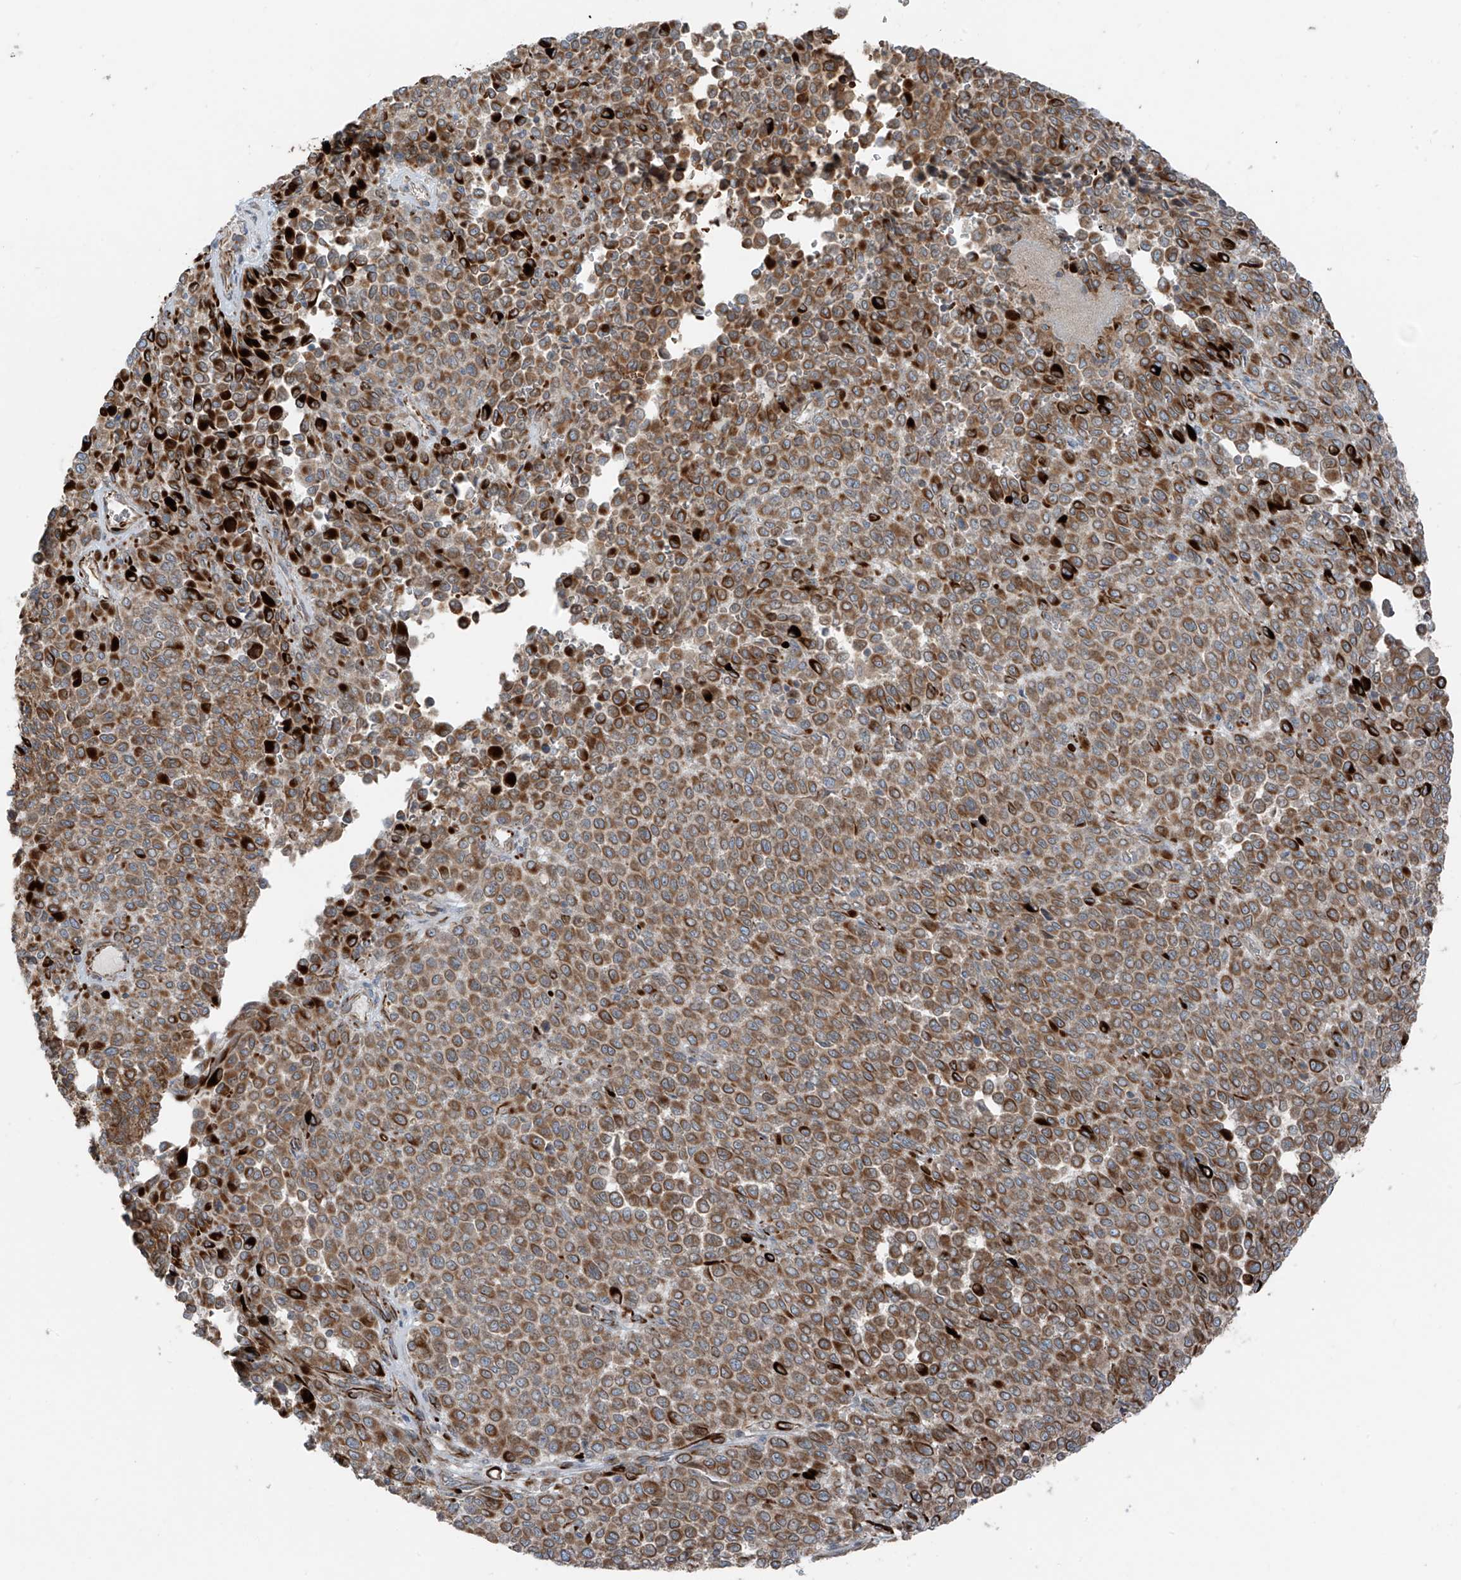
{"staining": {"intensity": "moderate", "quantity": ">75%", "location": "cytoplasmic/membranous"}, "tissue": "melanoma", "cell_type": "Tumor cells", "image_type": "cancer", "snomed": [{"axis": "morphology", "description": "Malignant melanoma, Metastatic site"}, {"axis": "topography", "description": "Pancreas"}], "caption": "IHC staining of melanoma, which displays medium levels of moderate cytoplasmic/membranous positivity in approximately >75% of tumor cells indicating moderate cytoplasmic/membranous protein expression. The staining was performed using DAB (brown) for protein detection and nuclei were counterstained in hematoxylin (blue).", "gene": "ERLEC1", "patient": {"sex": "female", "age": 30}}